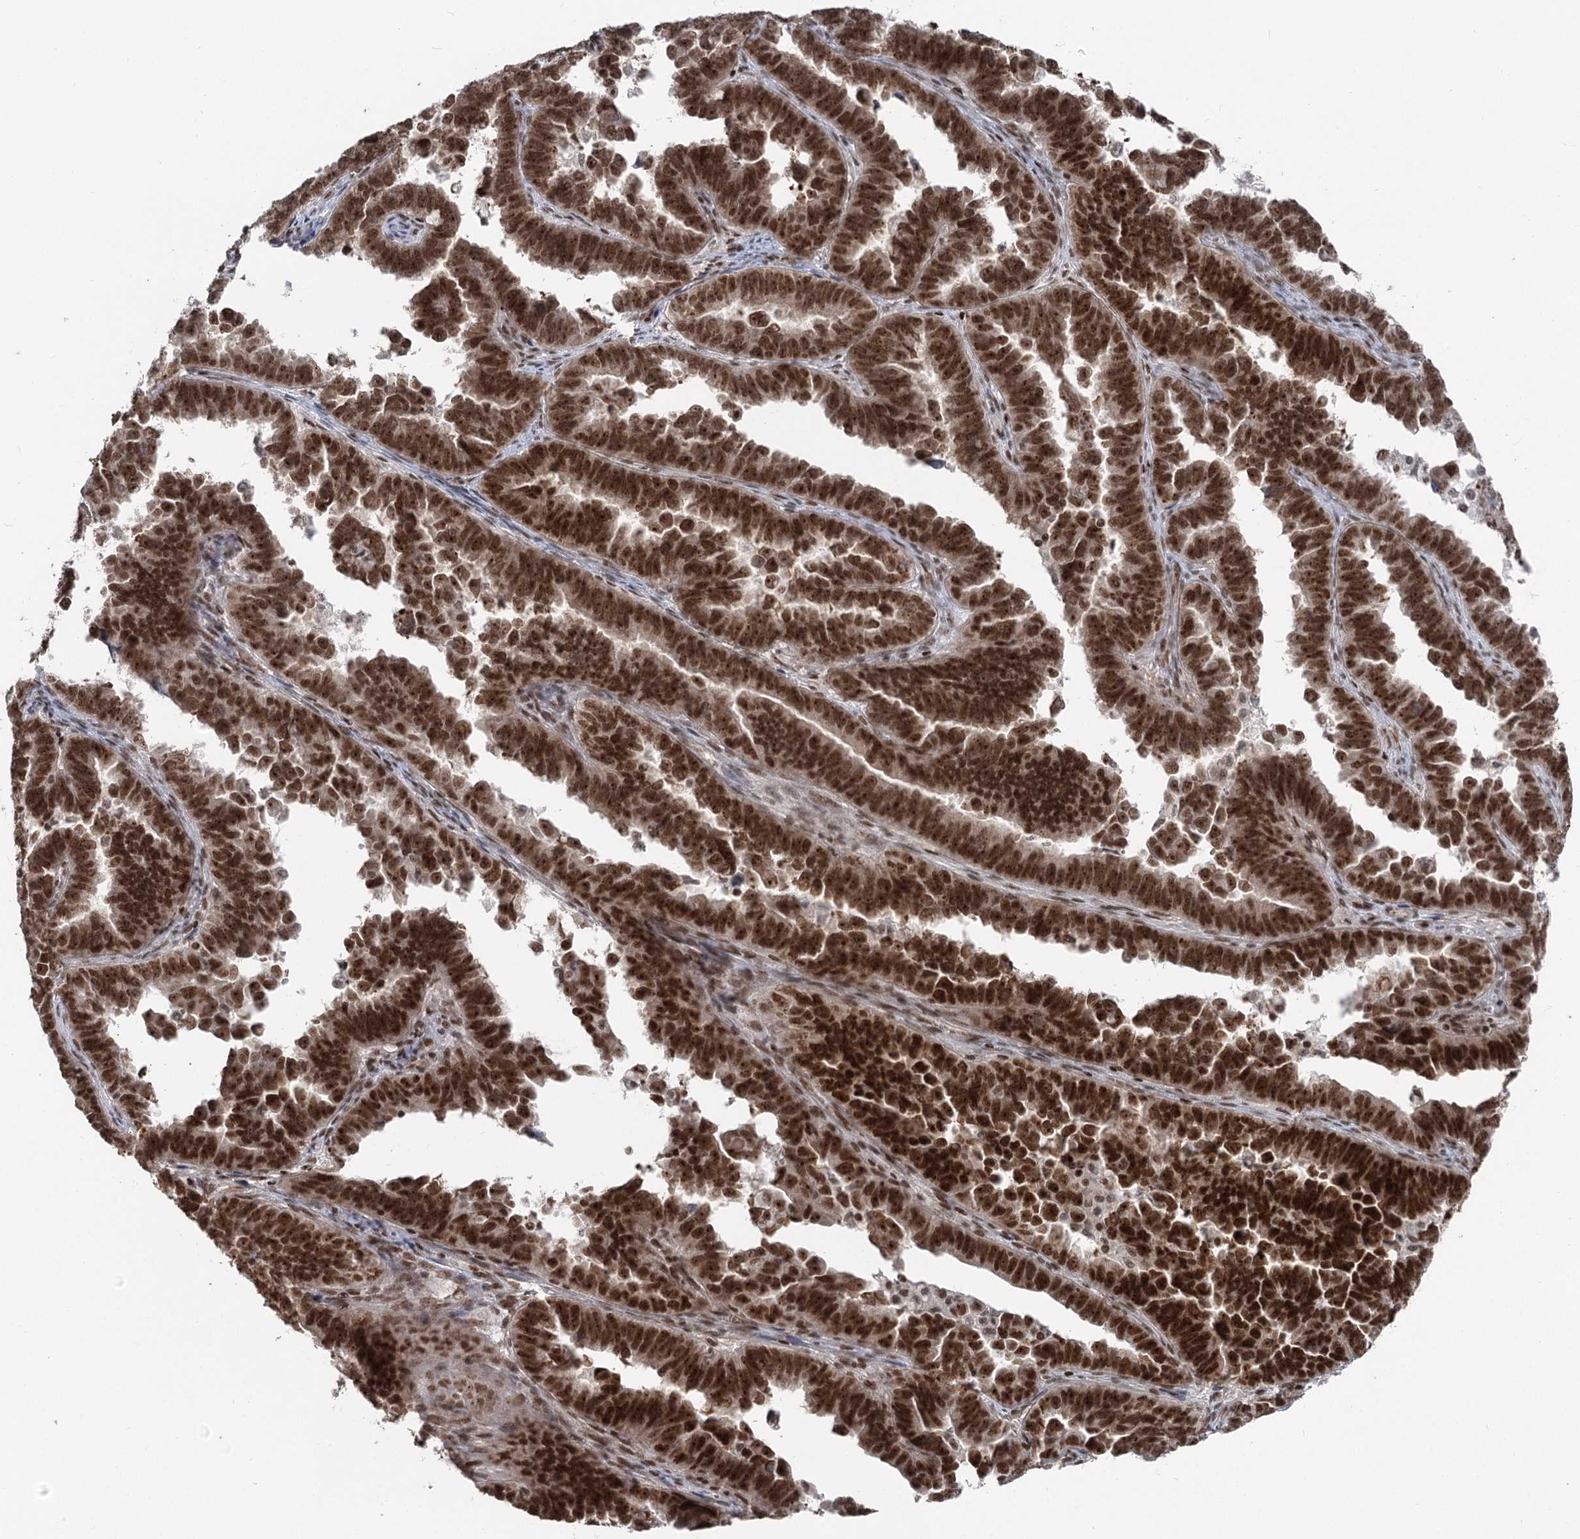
{"staining": {"intensity": "strong", "quantity": ">75%", "location": "nuclear"}, "tissue": "endometrial cancer", "cell_type": "Tumor cells", "image_type": "cancer", "snomed": [{"axis": "morphology", "description": "Adenocarcinoma, NOS"}, {"axis": "topography", "description": "Endometrium"}], "caption": "This histopathology image exhibits immunohistochemistry (IHC) staining of endometrial adenocarcinoma, with high strong nuclear staining in about >75% of tumor cells.", "gene": "CGGBP1", "patient": {"sex": "female", "age": 75}}